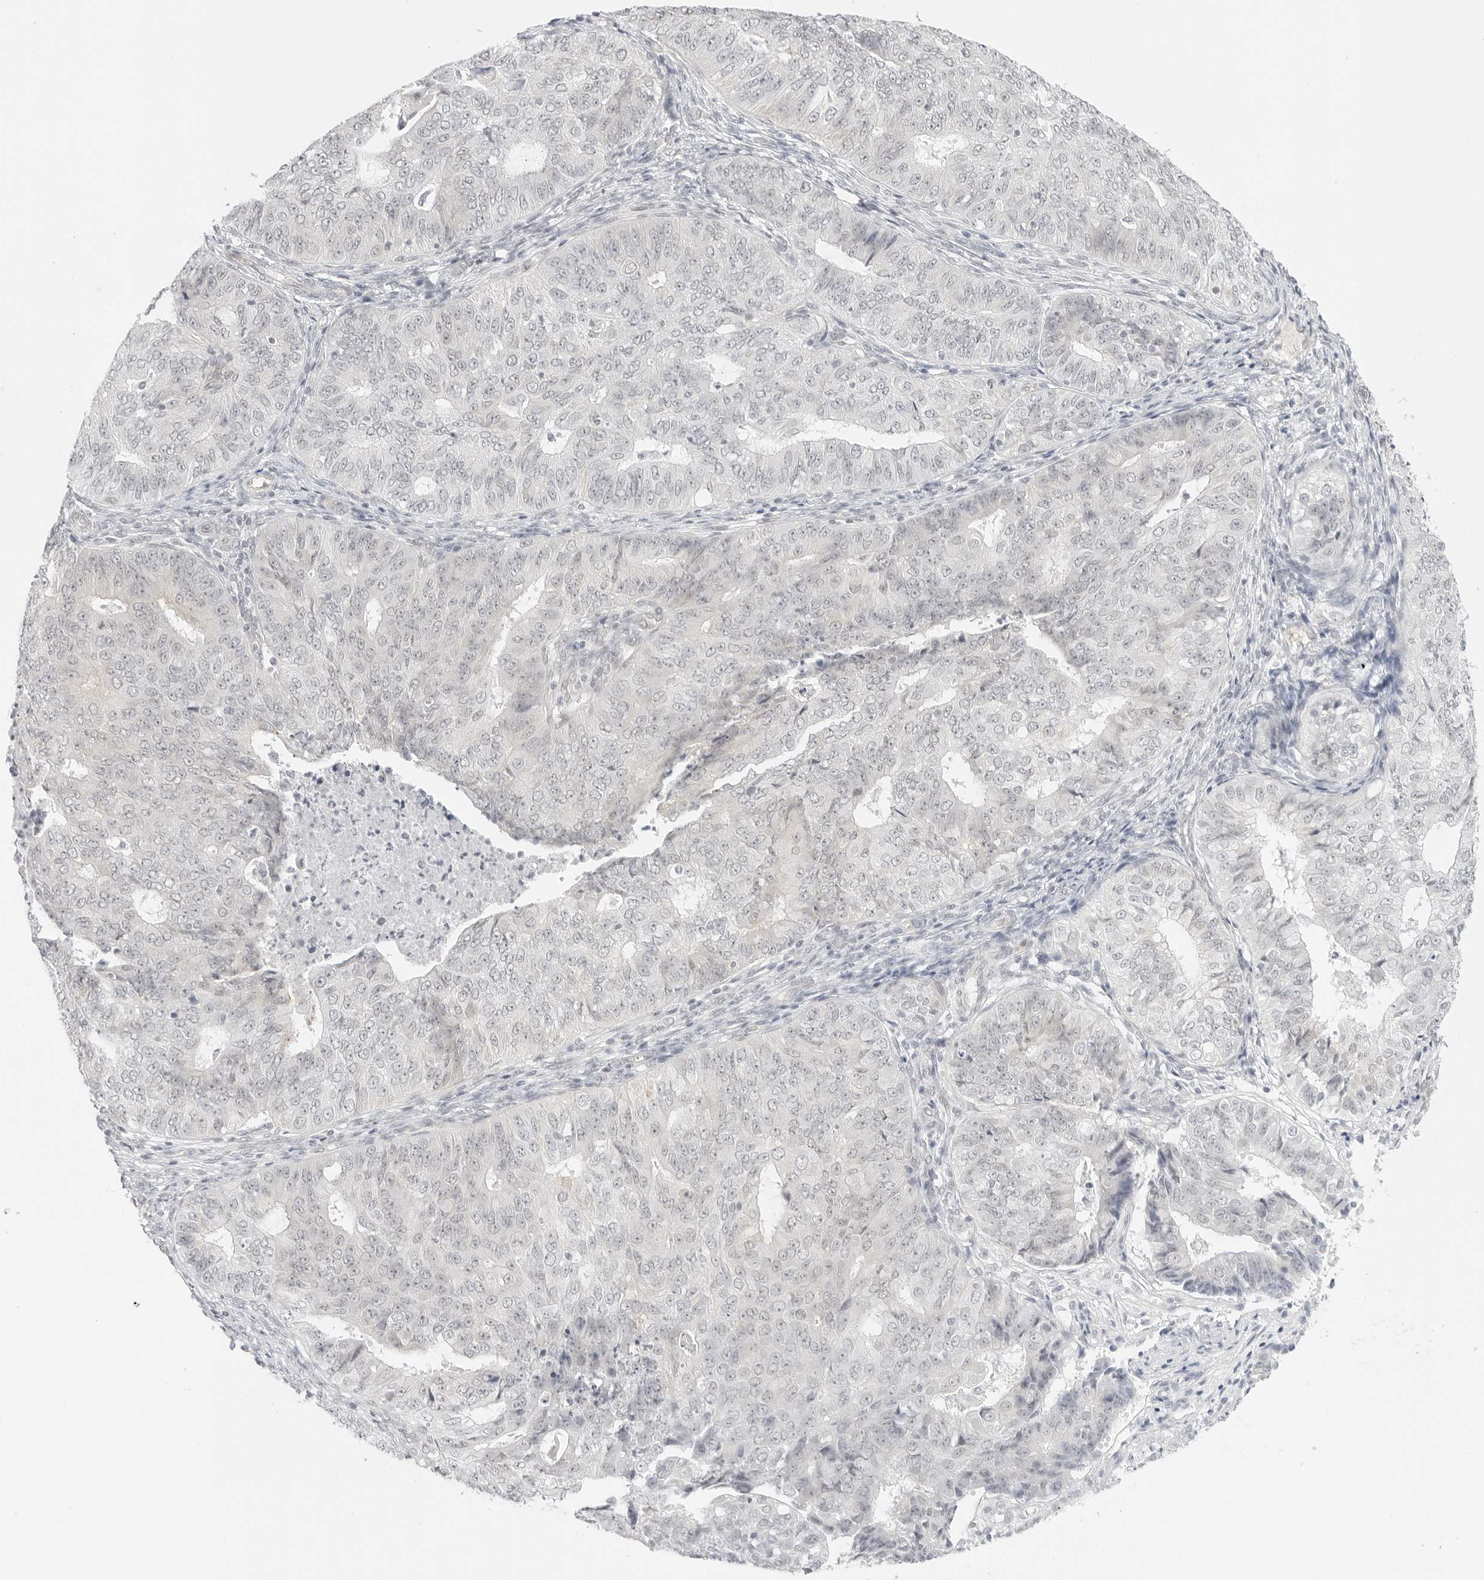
{"staining": {"intensity": "negative", "quantity": "none", "location": "none"}, "tissue": "endometrial cancer", "cell_type": "Tumor cells", "image_type": "cancer", "snomed": [{"axis": "morphology", "description": "Adenocarcinoma, NOS"}, {"axis": "topography", "description": "Endometrium"}], "caption": "Immunohistochemical staining of adenocarcinoma (endometrial) reveals no significant positivity in tumor cells.", "gene": "MED18", "patient": {"sex": "female", "age": 32}}